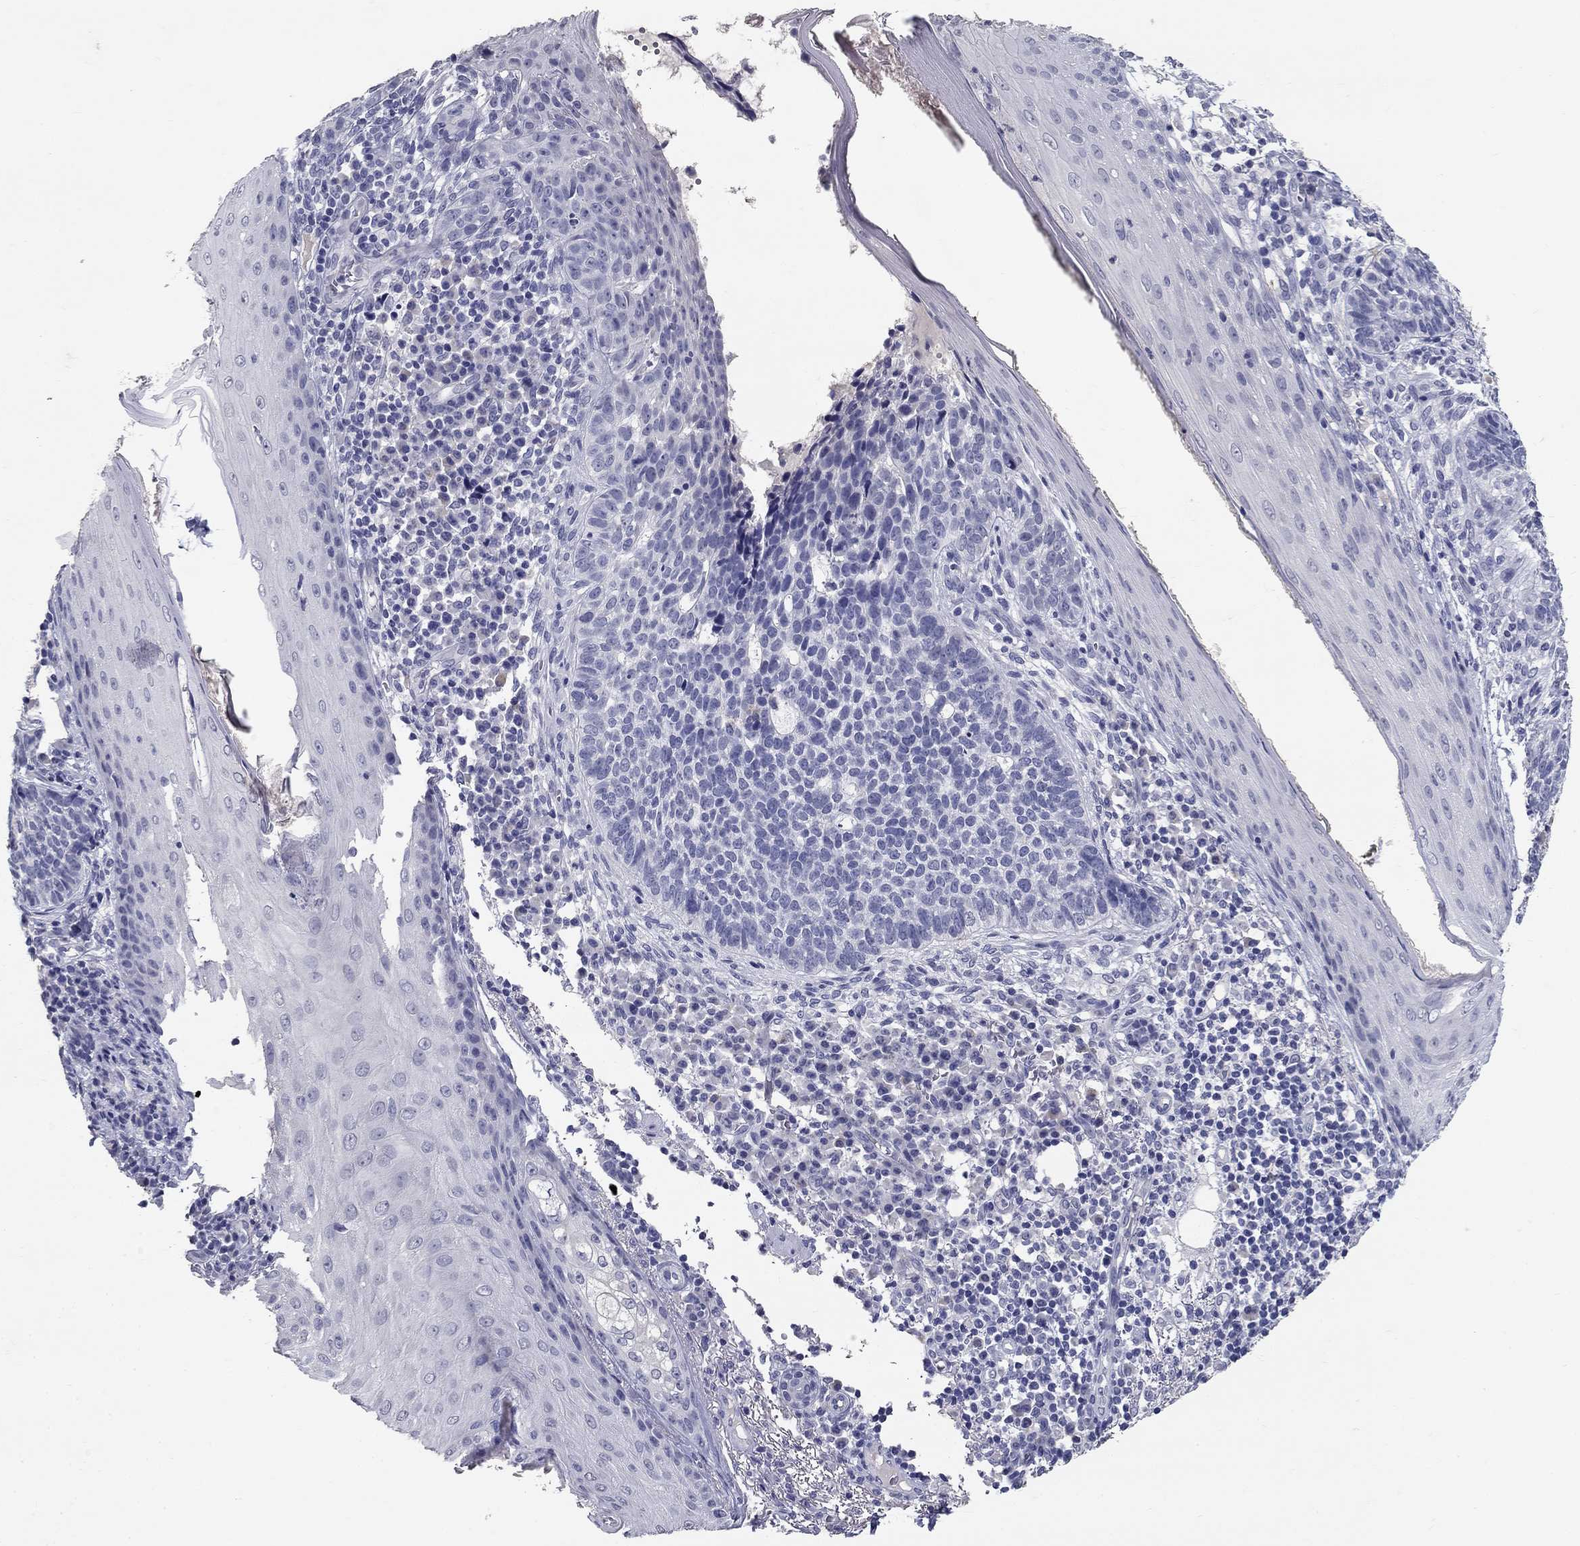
{"staining": {"intensity": "negative", "quantity": "none", "location": "none"}, "tissue": "skin cancer", "cell_type": "Tumor cells", "image_type": "cancer", "snomed": [{"axis": "morphology", "description": "Basal cell carcinoma"}, {"axis": "topography", "description": "Skin"}], "caption": "DAB (3,3'-diaminobenzidine) immunohistochemical staining of human basal cell carcinoma (skin) reveals no significant expression in tumor cells.", "gene": "POMC", "patient": {"sex": "female", "age": 69}}